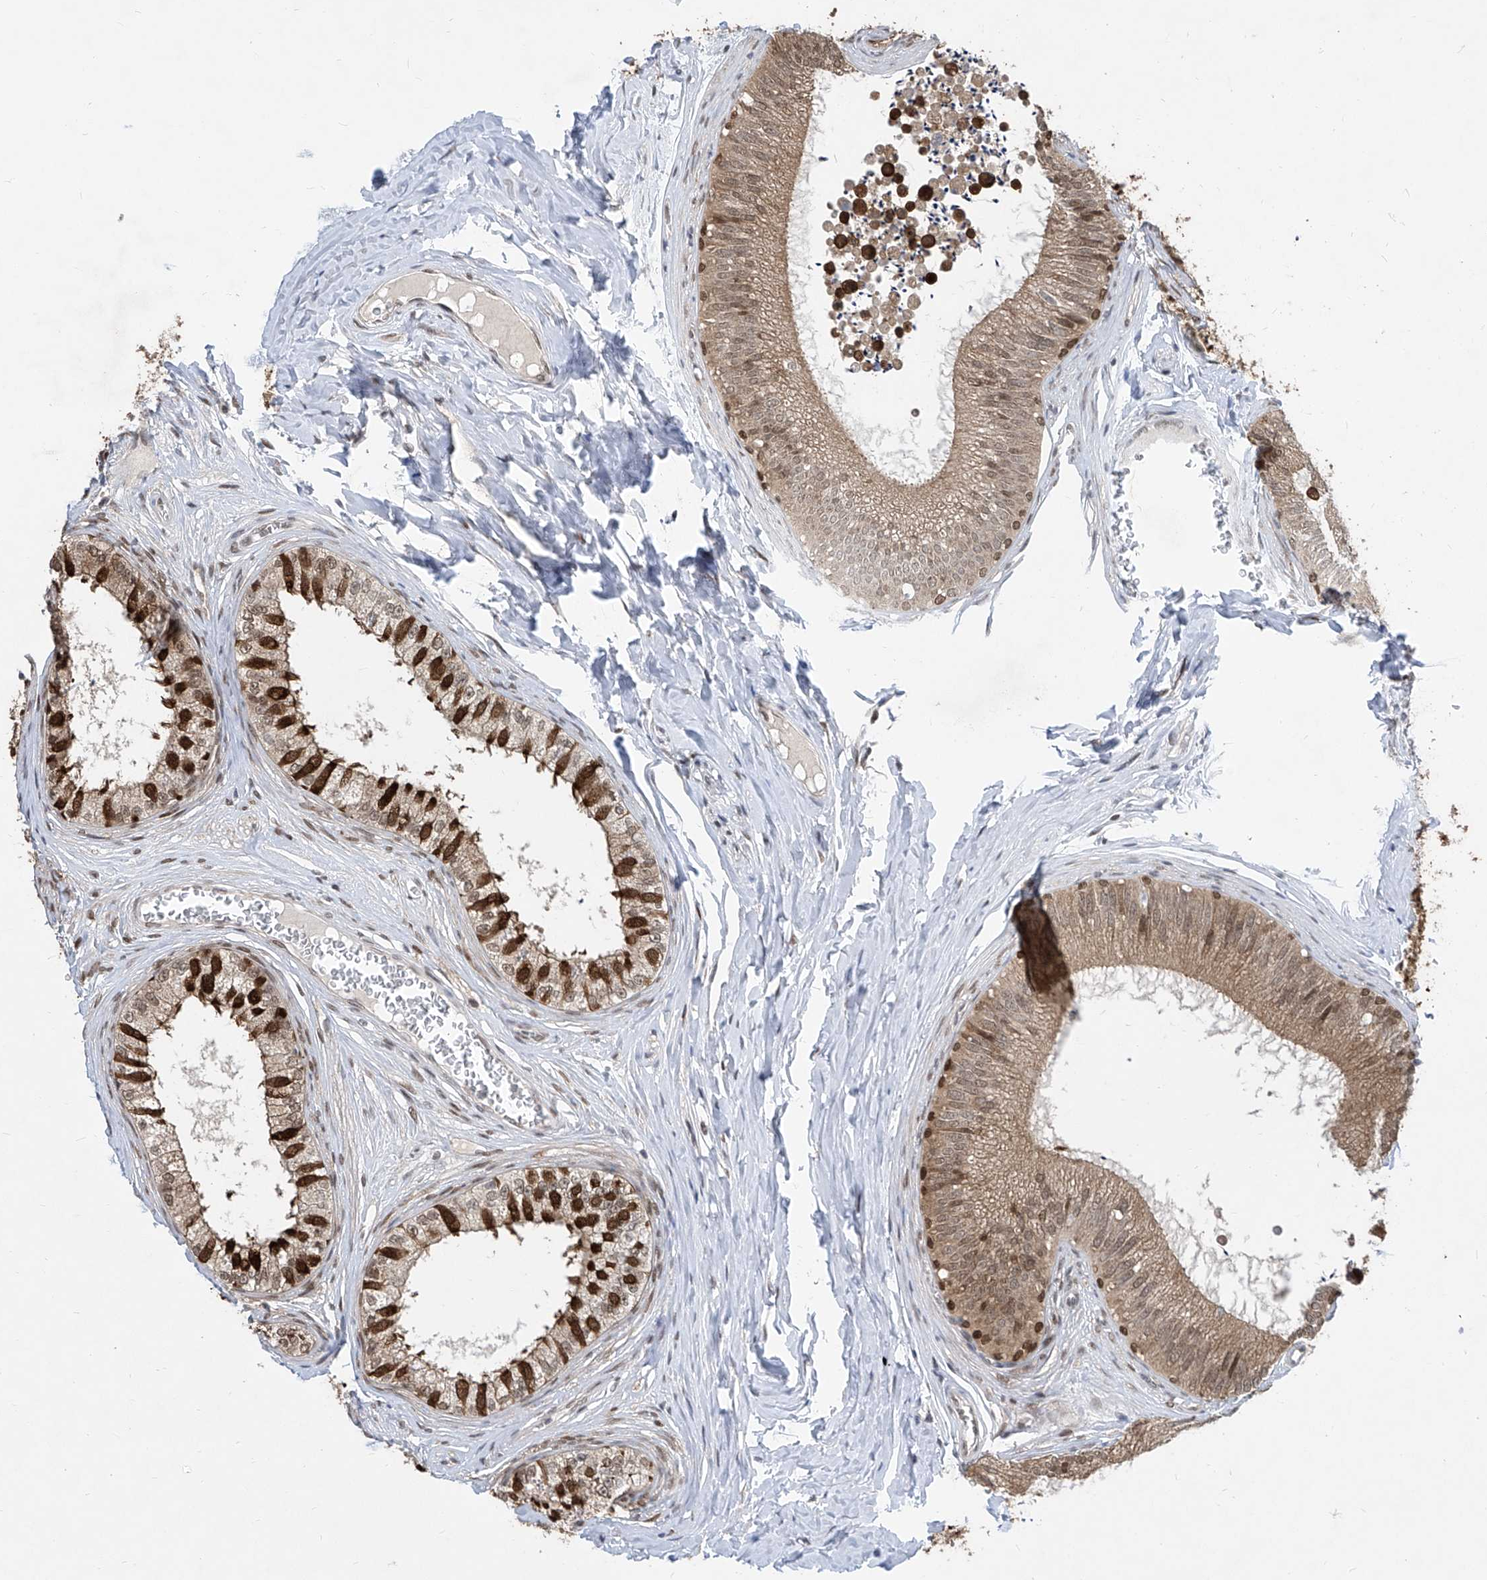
{"staining": {"intensity": "moderate", "quantity": ">75%", "location": "cytoplasmic/membranous,nuclear"}, "tissue": "epididymis", "cell_type": "Glandular cells", "image_type": "normal", "snomed": [{"axis": "morphology", "description": "Normal tissue, NOS"}, {"axis": "topography", "description": "Epididymis"}], "caption": "DAB (3,3'-diaminobenzidine) immunohistochemical staining of benign human epididymis shows moderate cytoplasmic/membranous,nuclear protein expression in about >75% of glandular cells. The protein of interest is stained brown, and the nuclei are stained in blue (DAB (3,3'-diaminobenzidine) IHC with brightfield microscopy, high magnification).", "gene": "CETN1", "patient": {"sex": "male", "age": 29}}